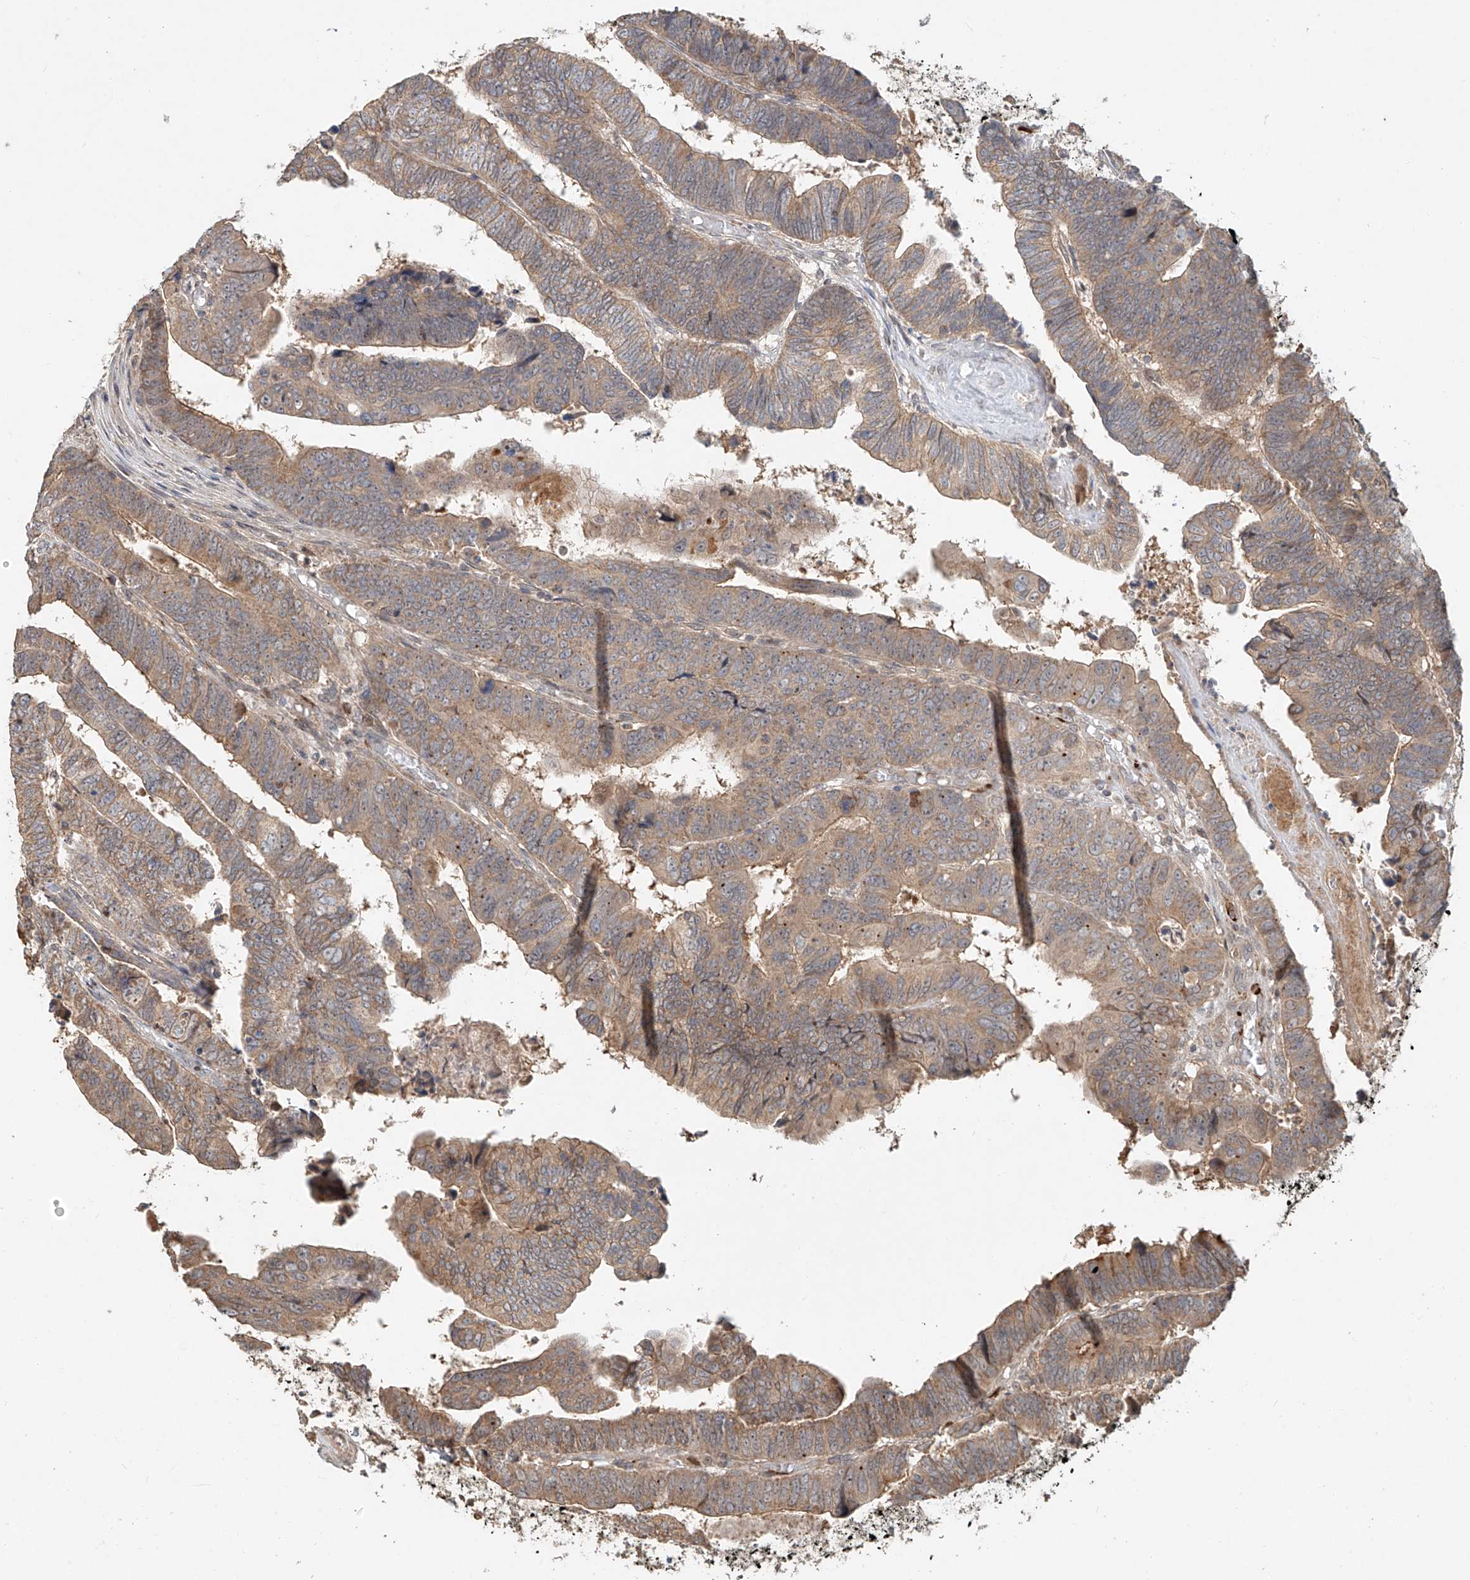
{"staining": {"intensity": "weak", "quantity": "25%-75%", "location": "cytoplasmic/membranous"}, "tissue": "colorectal cancer", "cell_type": "Tumor cells", "image_type": "cancer", "snomed": [{"axis": "morphology", "description": "Normal tissue, NOS"}, {"axis": "morphology", "description": "Adenocarcinoma, NOS"}, {"axis": "topography", "description": "Rectum"}], "caption": "Immunohistochemistry (IHC) histopathology image of neoplastic tissue: human colorectal cancer stained using immunohistochemistry demonstrates low levels of weak protein expression localized specifically in the cytoplasmic/membranous of tumor cells, appearing as a cytoplasmic/membranous brown color.", "gene": "TMEM61", "patient": {"sex": "female", "age": 65}}